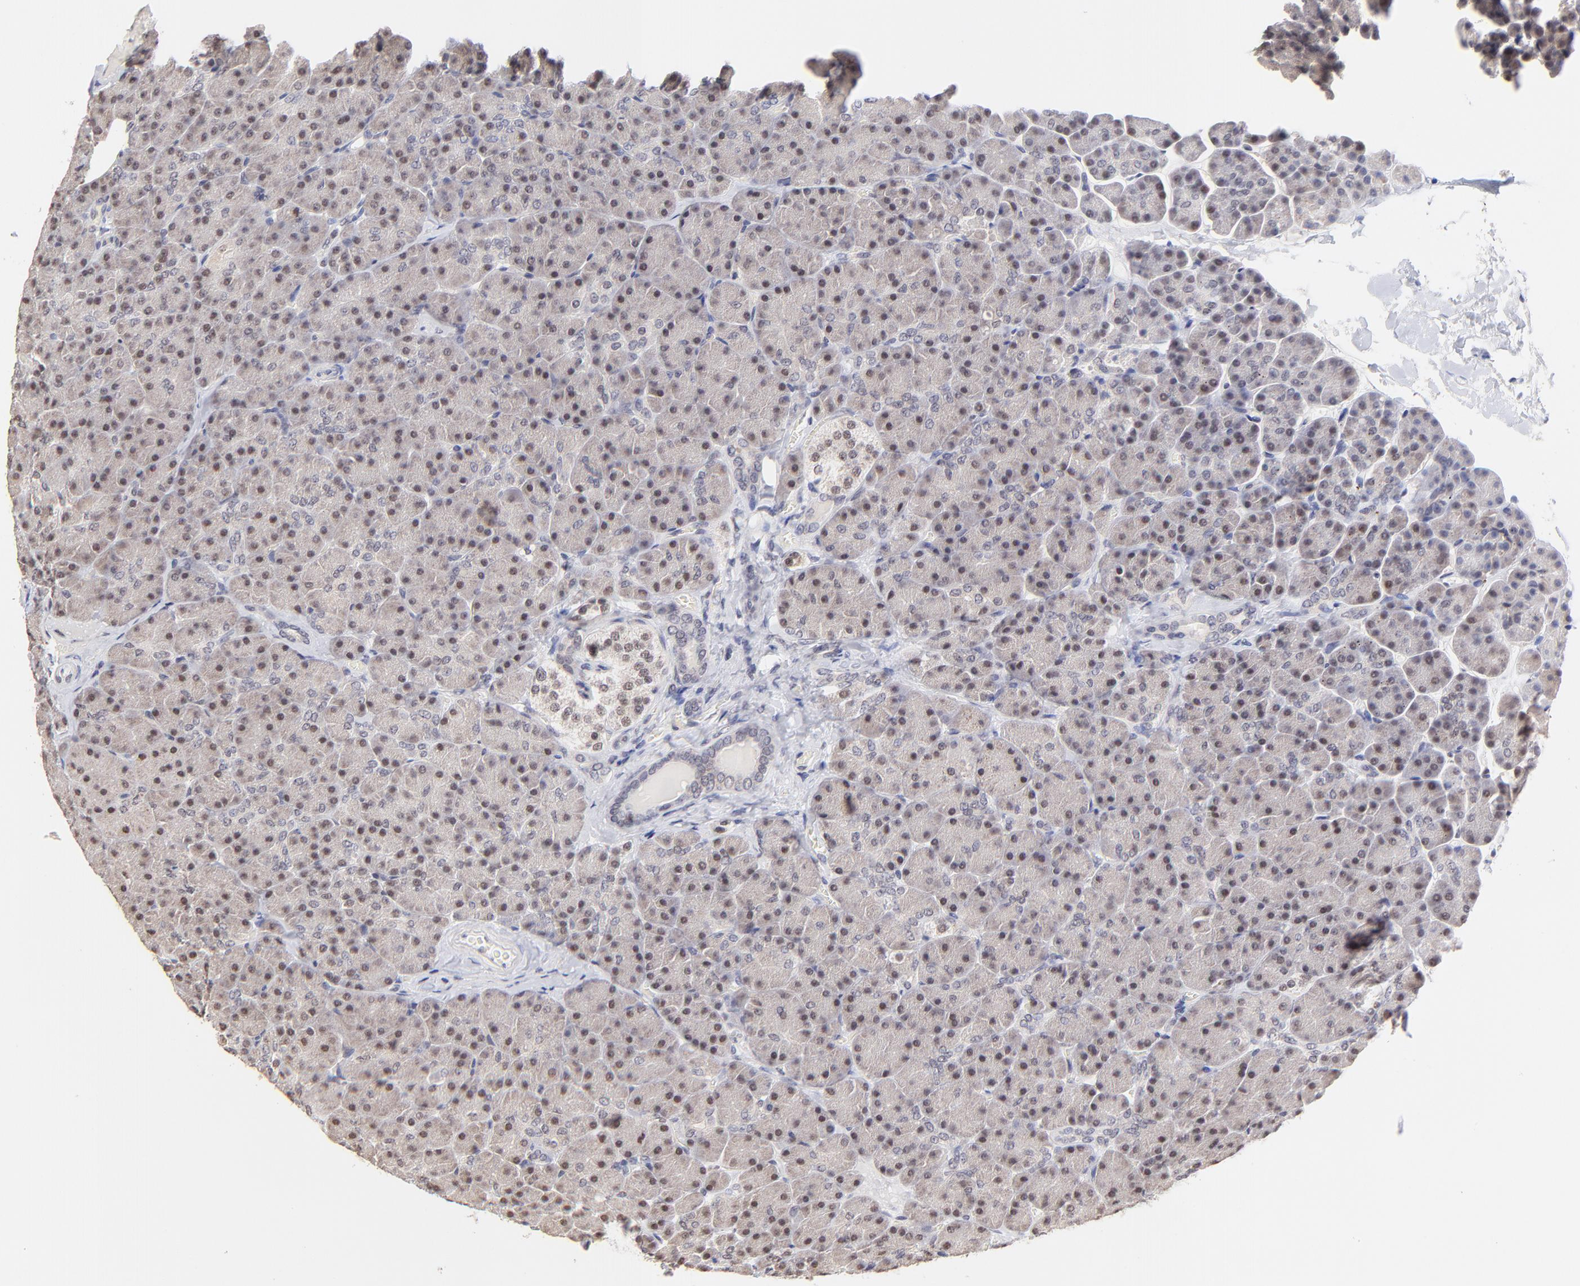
{"staining": {"intensity": "weak", "quantity": ">75%", "location": "cytoplasmic/membranous,nuclear"}, "tissue": "pancreas", "cell_type": "Exocrine glandular cells", "image_type": "normal", "snomed": [{"axis": "morphology", "description": "Normal tissue, NOS"}, {"axis": "topography", "description": "Pancreas"}], "caption": "The micrograph demonstrates immunohistochemical staining of benign pancreas. There is weak cytoplasmic/membranous,nuclear staining is present in approximately >75% of exocrine glandular cells. The staining is performed using DAB brown chromogen to label protein expression. The nuclei are counter-stained blue using hematoxylin.", "gene": "ZNF670", "patient": {"sex": "female", "age": 35}}